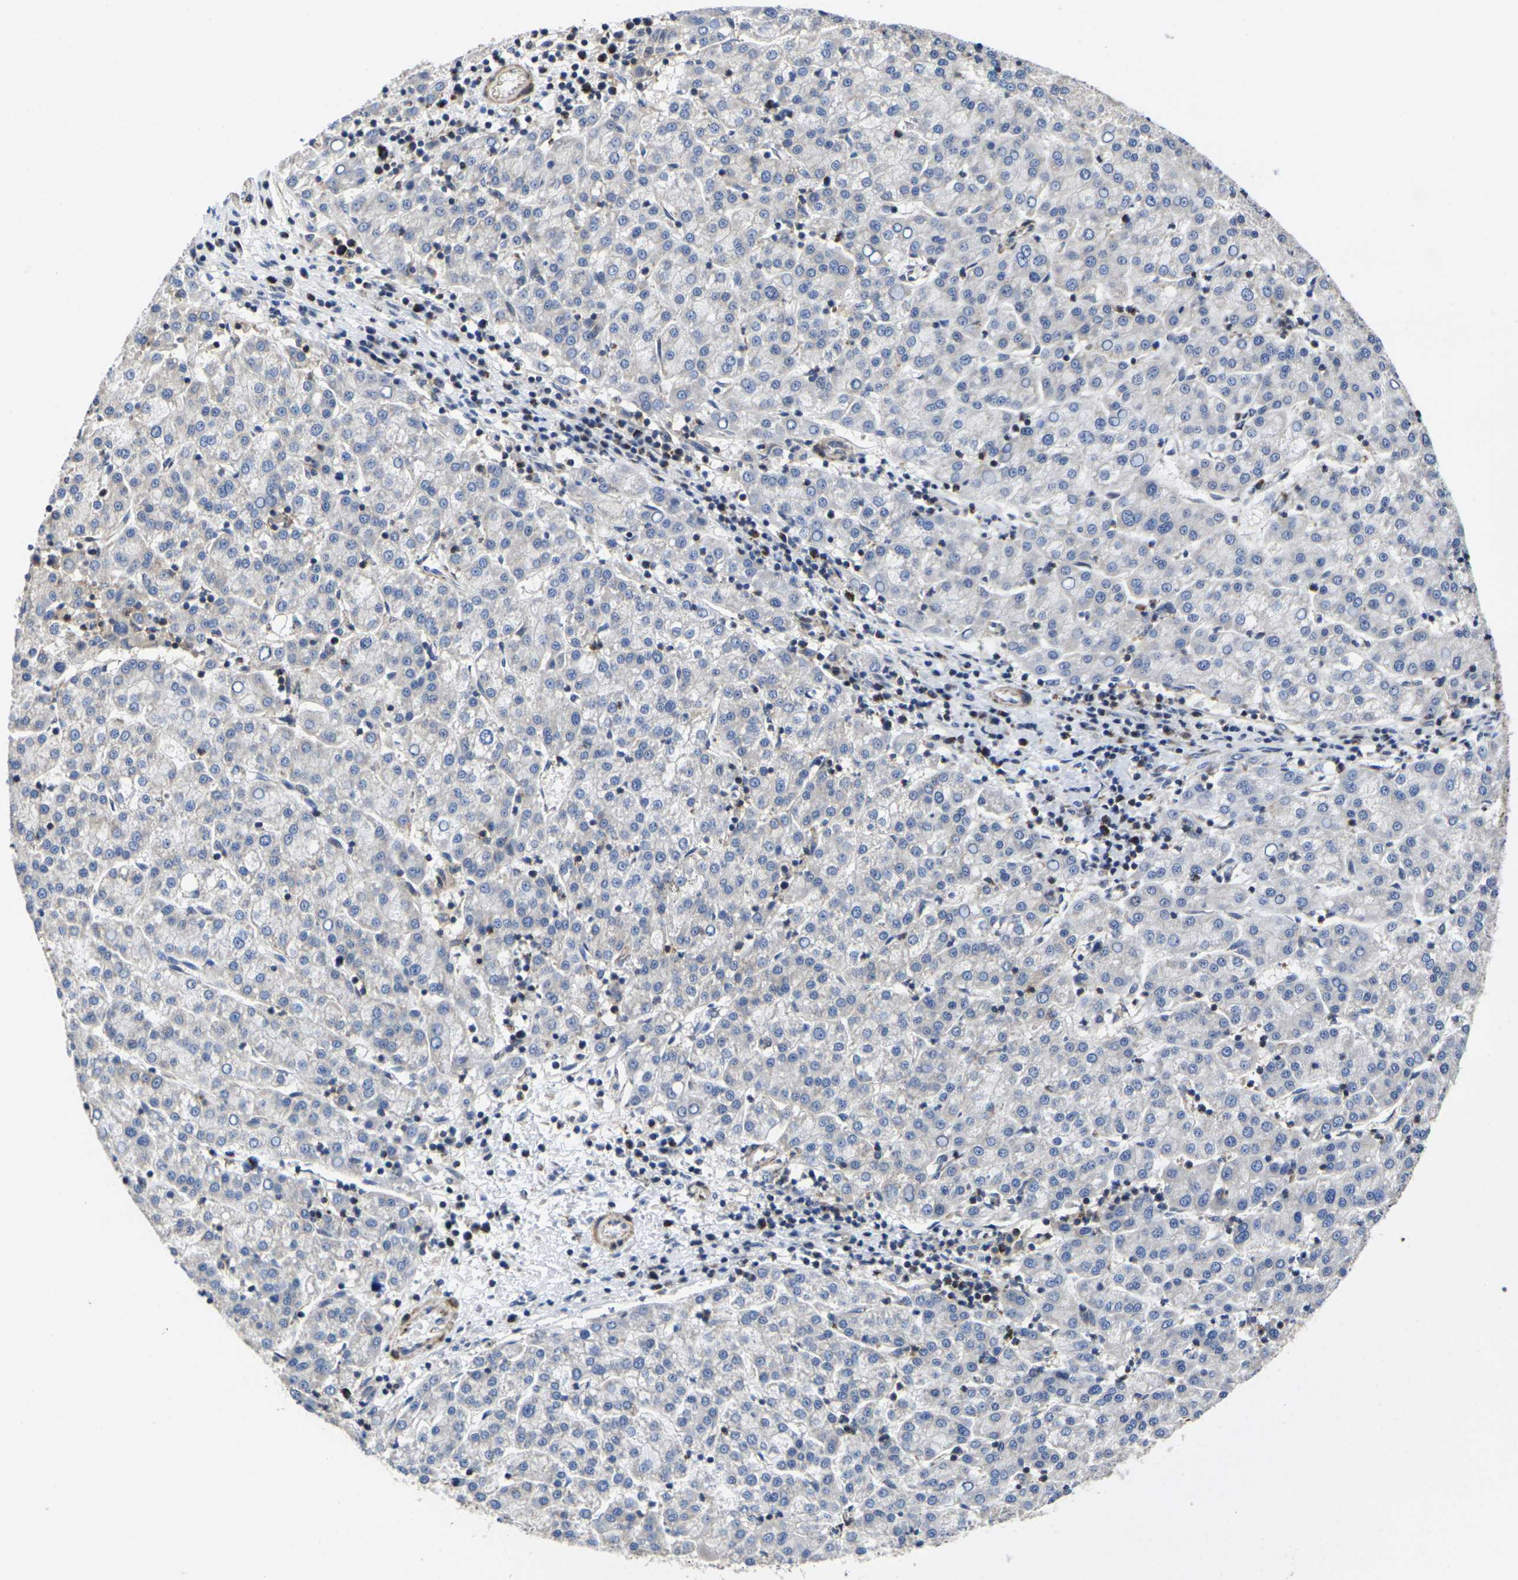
{"staining": {"intensity": "negative", "quantity": "none", "location": "none"}, "tissue": "liver cancer", "cell_type": "Tumor cells", "image_type": "cancer", "snomed": [{"axis": "morphology", "description": "Carcinoma, Hepatocellular, NOS"}, {"axis": "topography", "description": "Liver"}], "caption": "Liver hepatocellular carcinoma was stained to show a protein in brown. There is no significant positivity in tumor cells.", "gene": "P2RY11", "patient": {"sex": "female", "age": 58}}